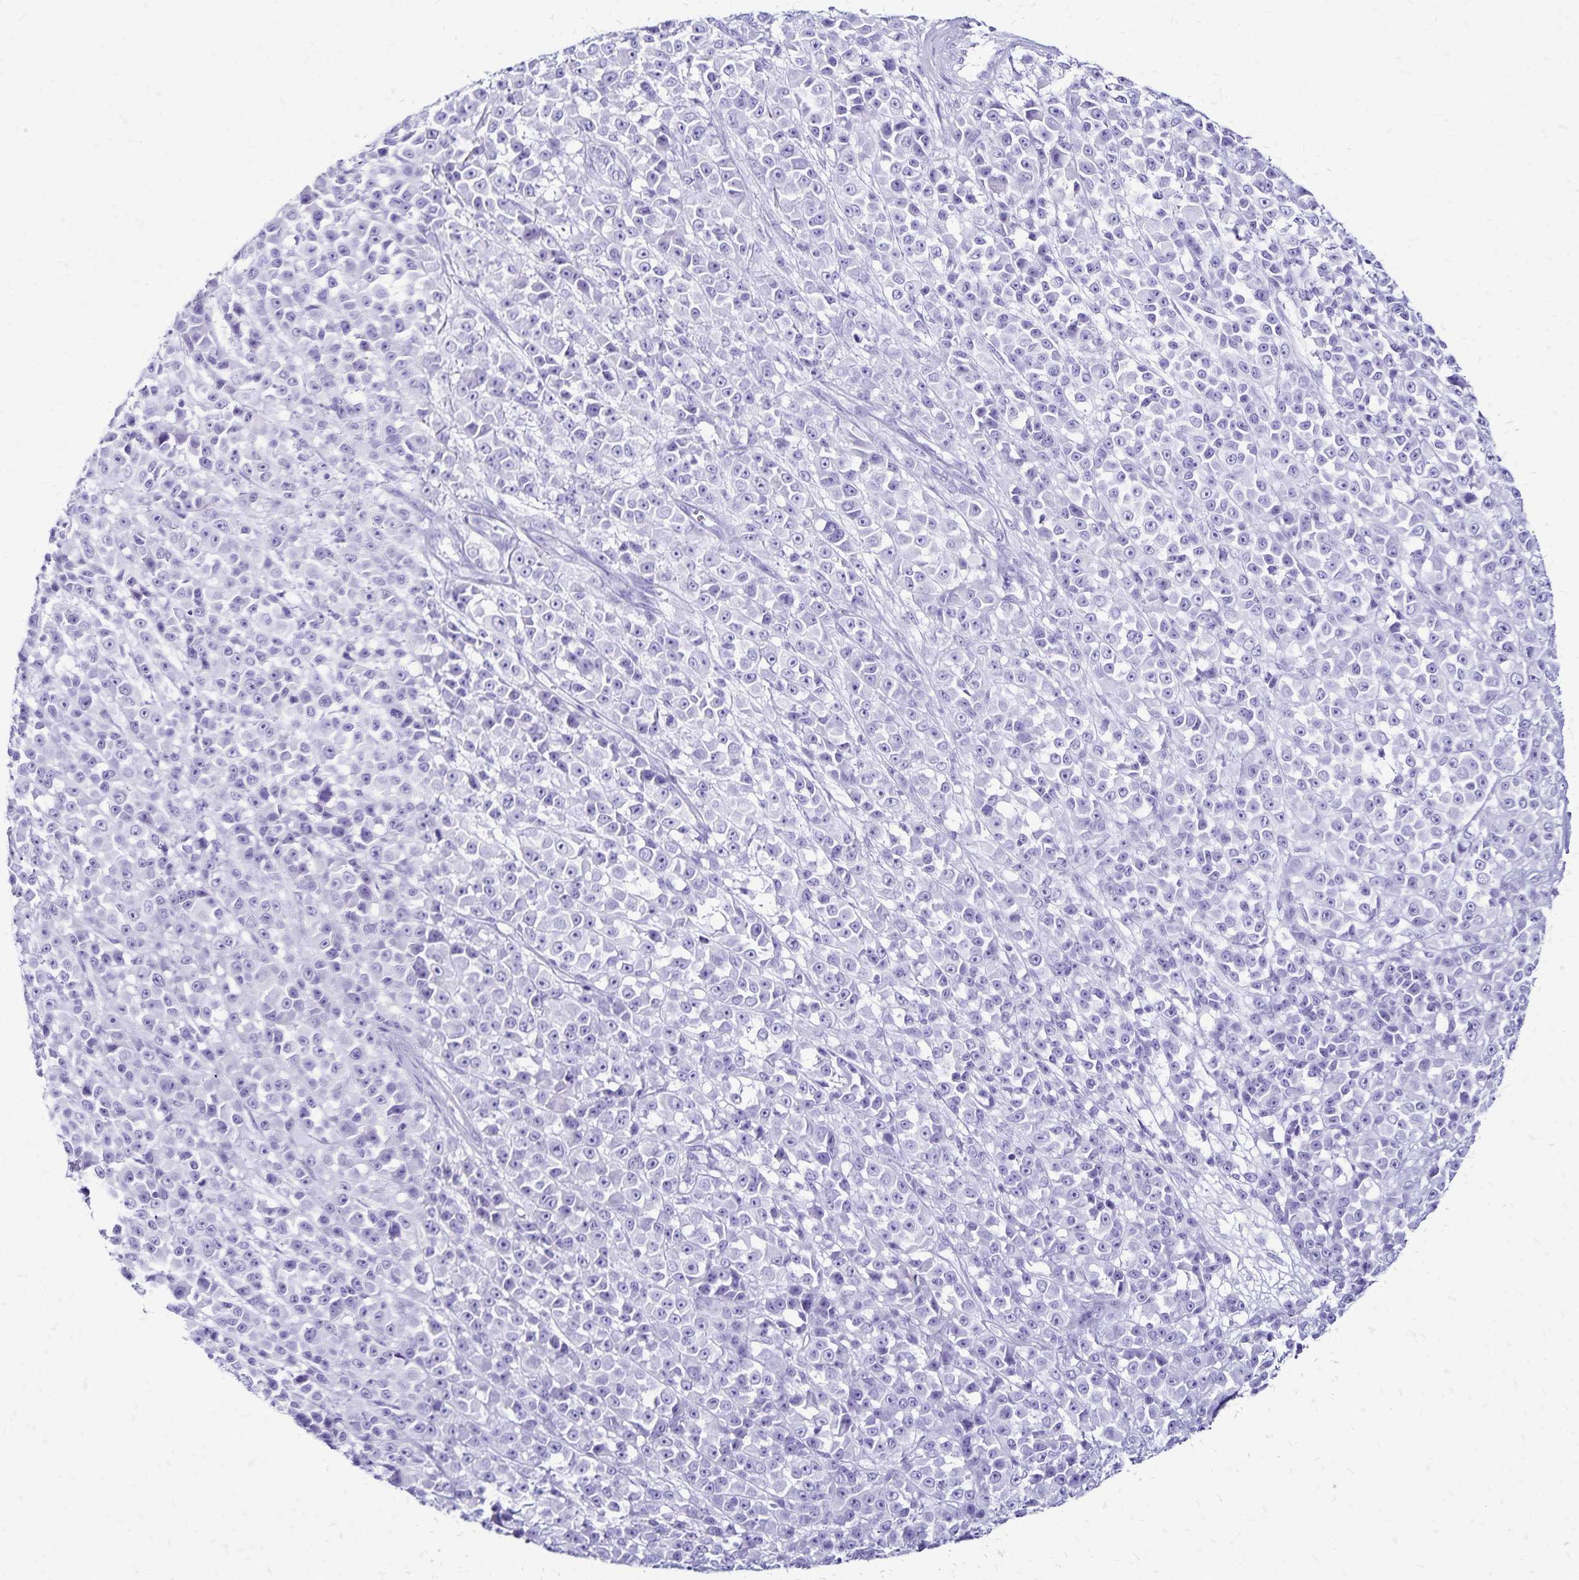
{"staining": {"intensity": "negative", "quantity": "none", "location": "none"}, "tissue": "melanoma", "cell_type": "Tumor cells", "image_type": "cancer", "snomed": [{"axis": "morphology", "description": "Malignant melanoma, NOS"}, {"axis": "topography", "description": "Skin"}, {"axis": "topography", "description": "Skin of back"}], "caption": "Melanoma was stained to show a protein in brown. There is no significant positivity in tumor cells.", "gene": "LIN28B", "patient": {"sex": "male", "age": 91}}